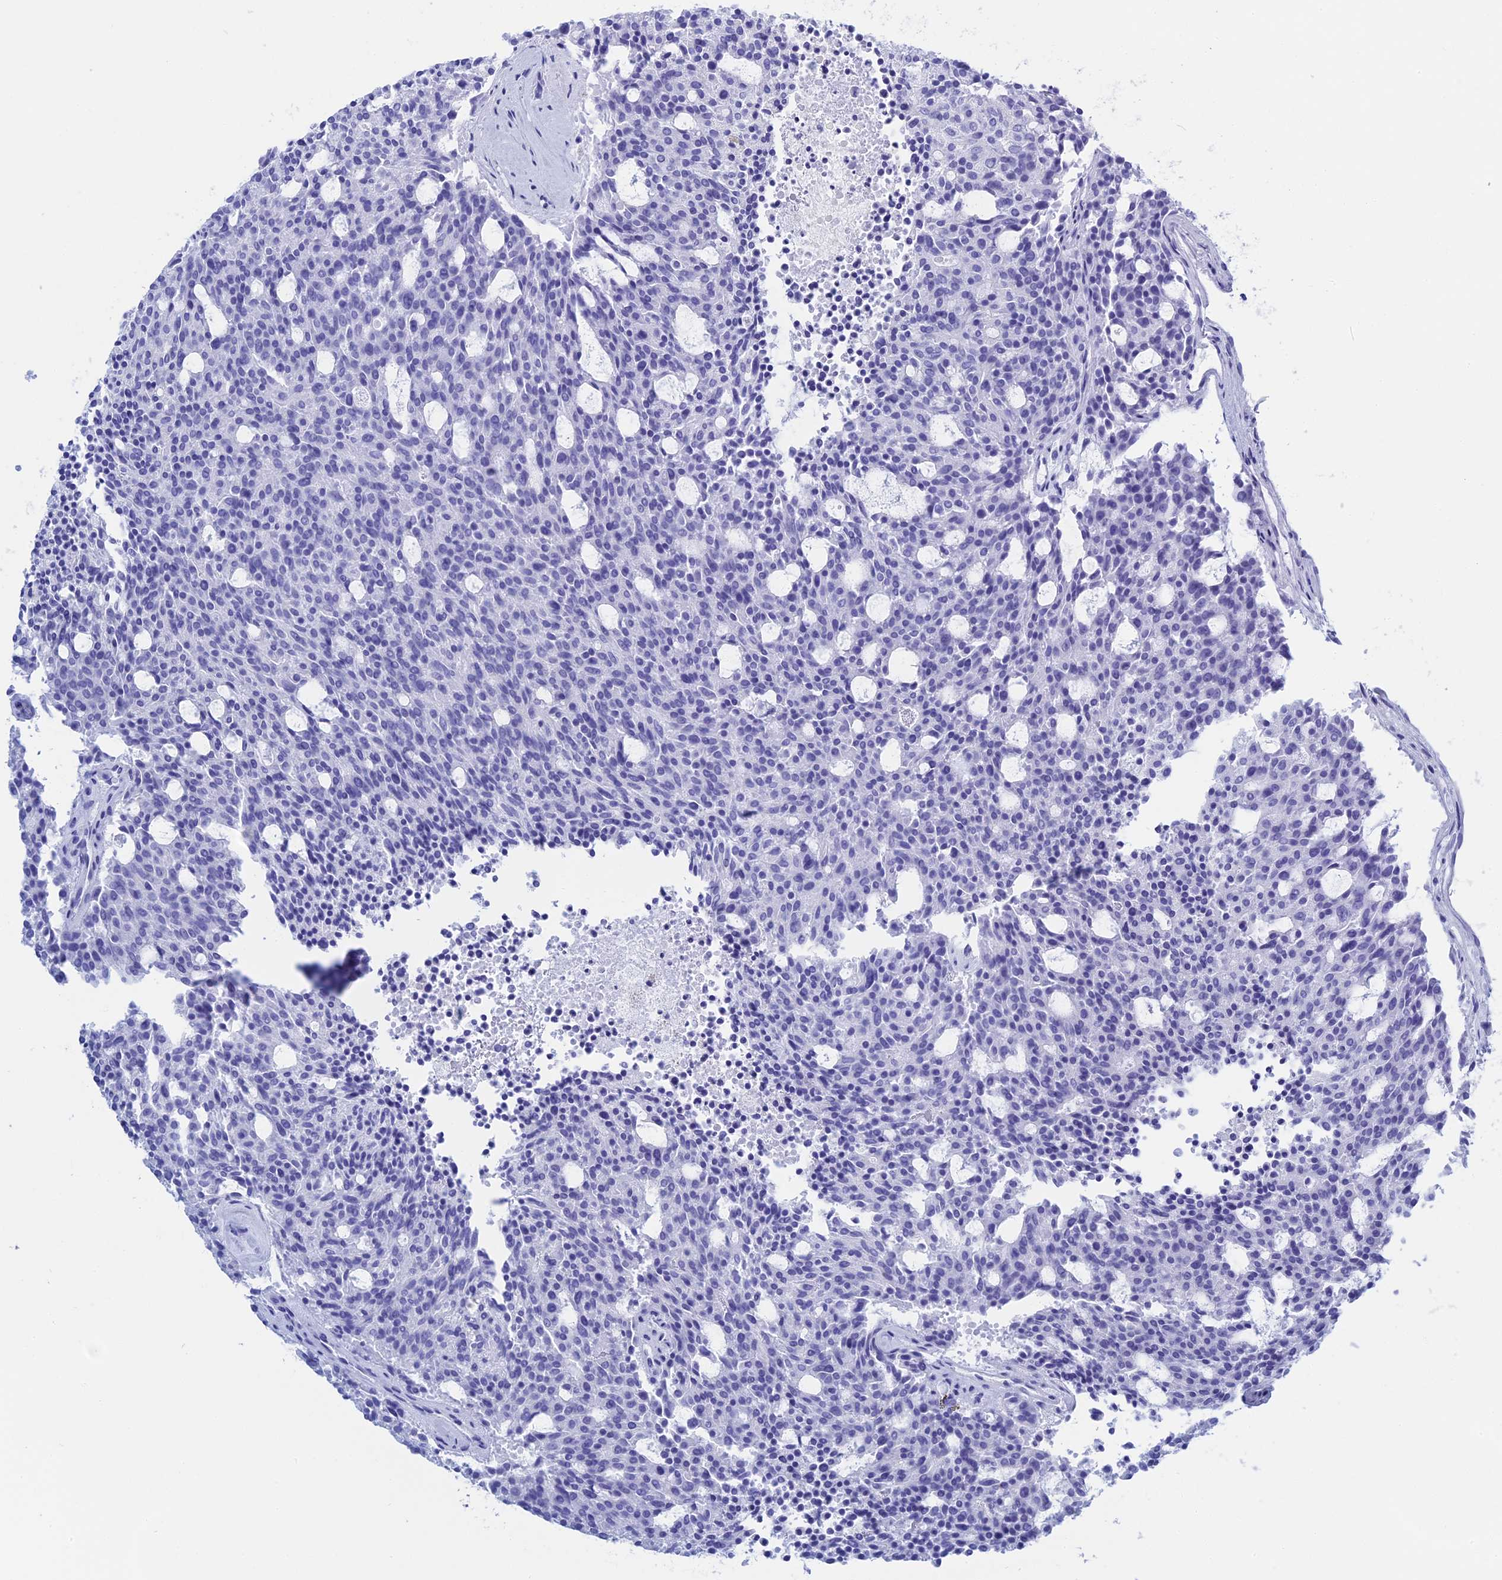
{"staining": {"intensity": "negative", "quantity": "none", "location": "none"}, "tissue": "carcinoid", "cell_type": "Tumor cells", "image_type": "cancer", "snomed": [{"axis": "morphology", "description": "Carcinoid, malignant, NOS"}, {"axis": "topography", "description": "Pancreas"}], "caption": "Carcinoid was stained to show a protein in brown. There is no significant positivity in tumor cells.", "gene": "TEX101", "patient": {"sex": "female", "age": 54}}